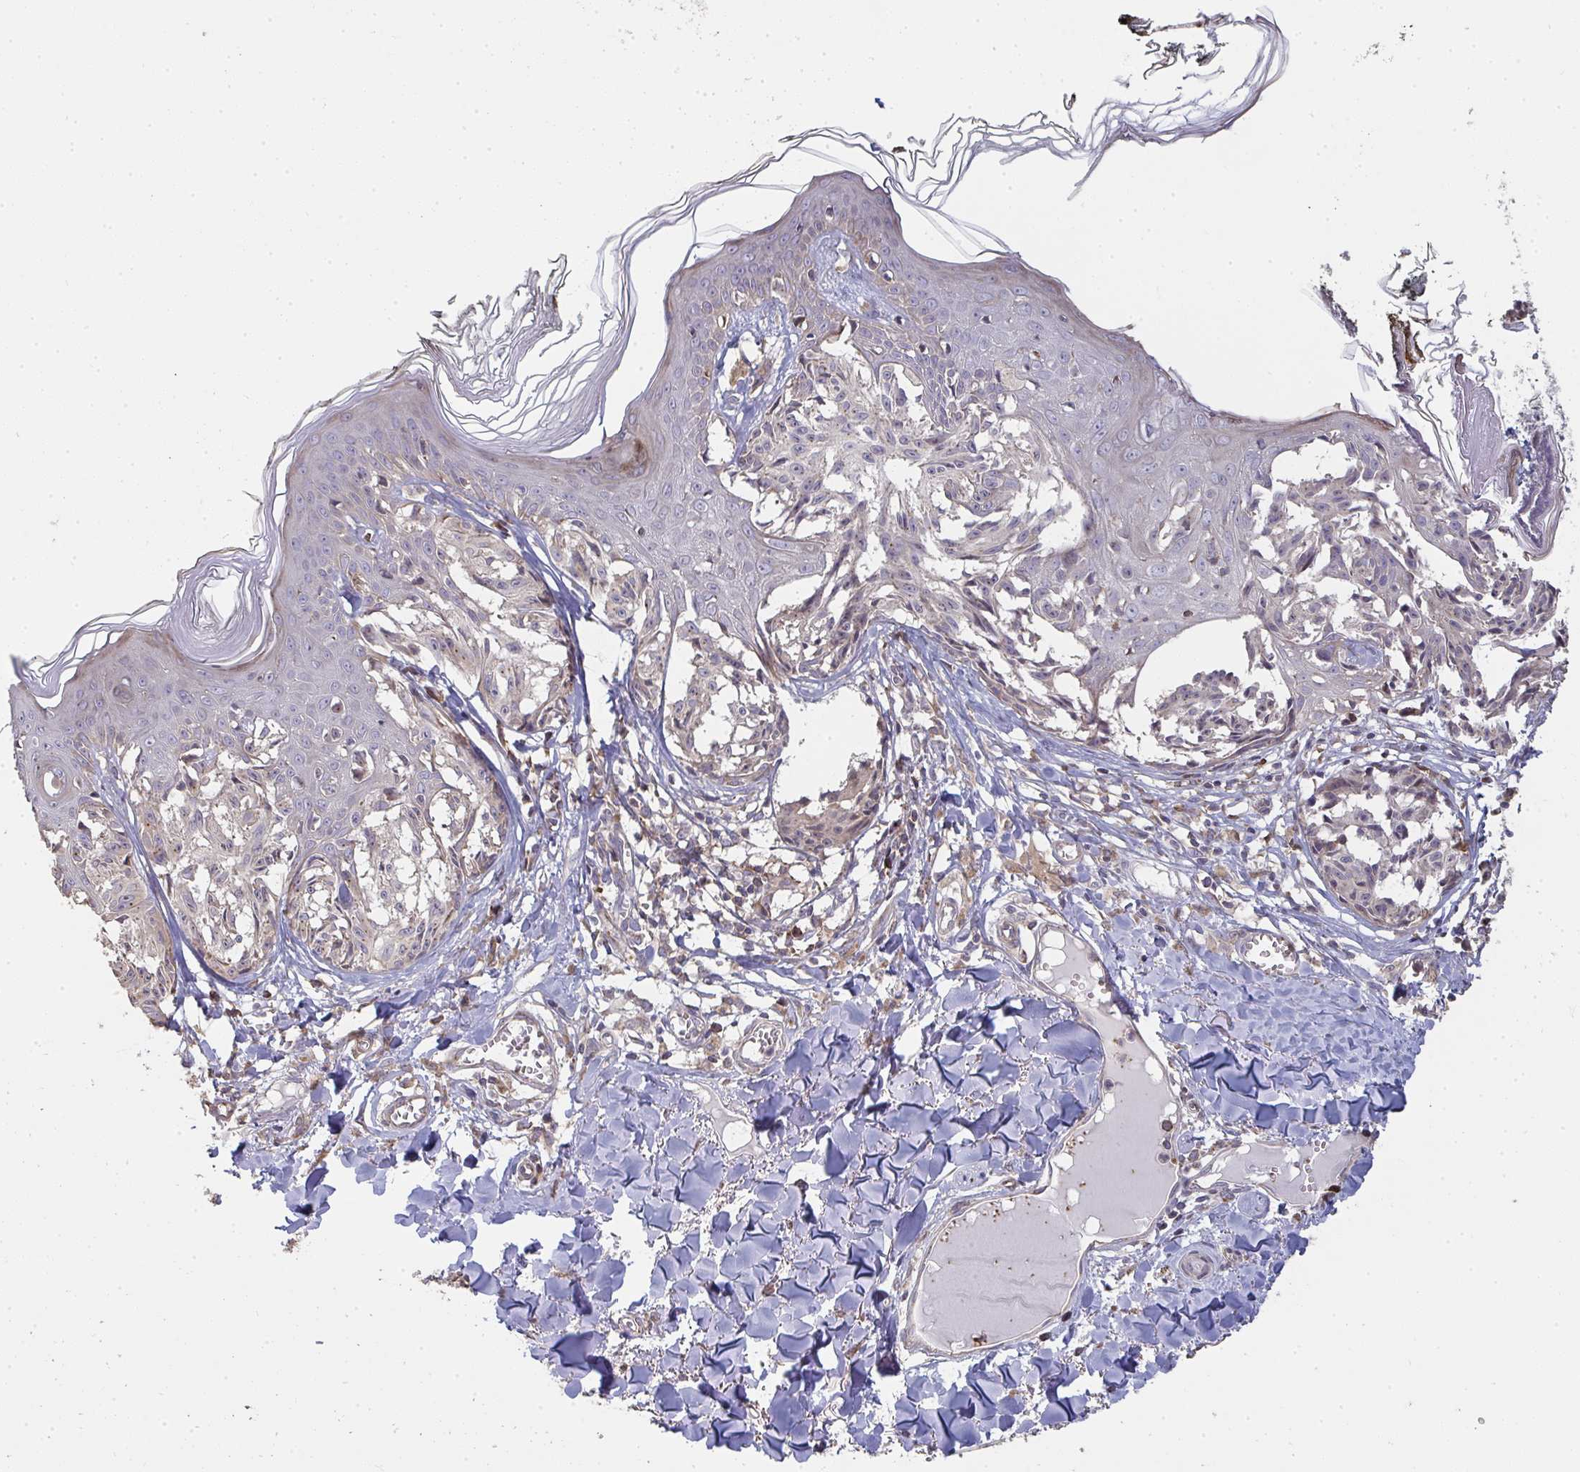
{"staining": {"intensity": "negative", "quantity": "none", "location": "none"}, "tissue": "melanoma", "cell_type": "Tumor cells", "image_type": "cancer", "snomed": [{"axis": "morphology", "description": "Malignant melanoma, NOS"}, {"axis": "topography", "description": "Skin"}], "caption": "A micrograph of melanoma stained for a protein exhibits no brown staining in tumor cells. (DAB (3,3'-diaminobenzidine) immunohistochemistry (IHC) with hematoxylin counter stain).", "gene": "ZFYVE28", "patient": {"sex": "female", "age": 43}}